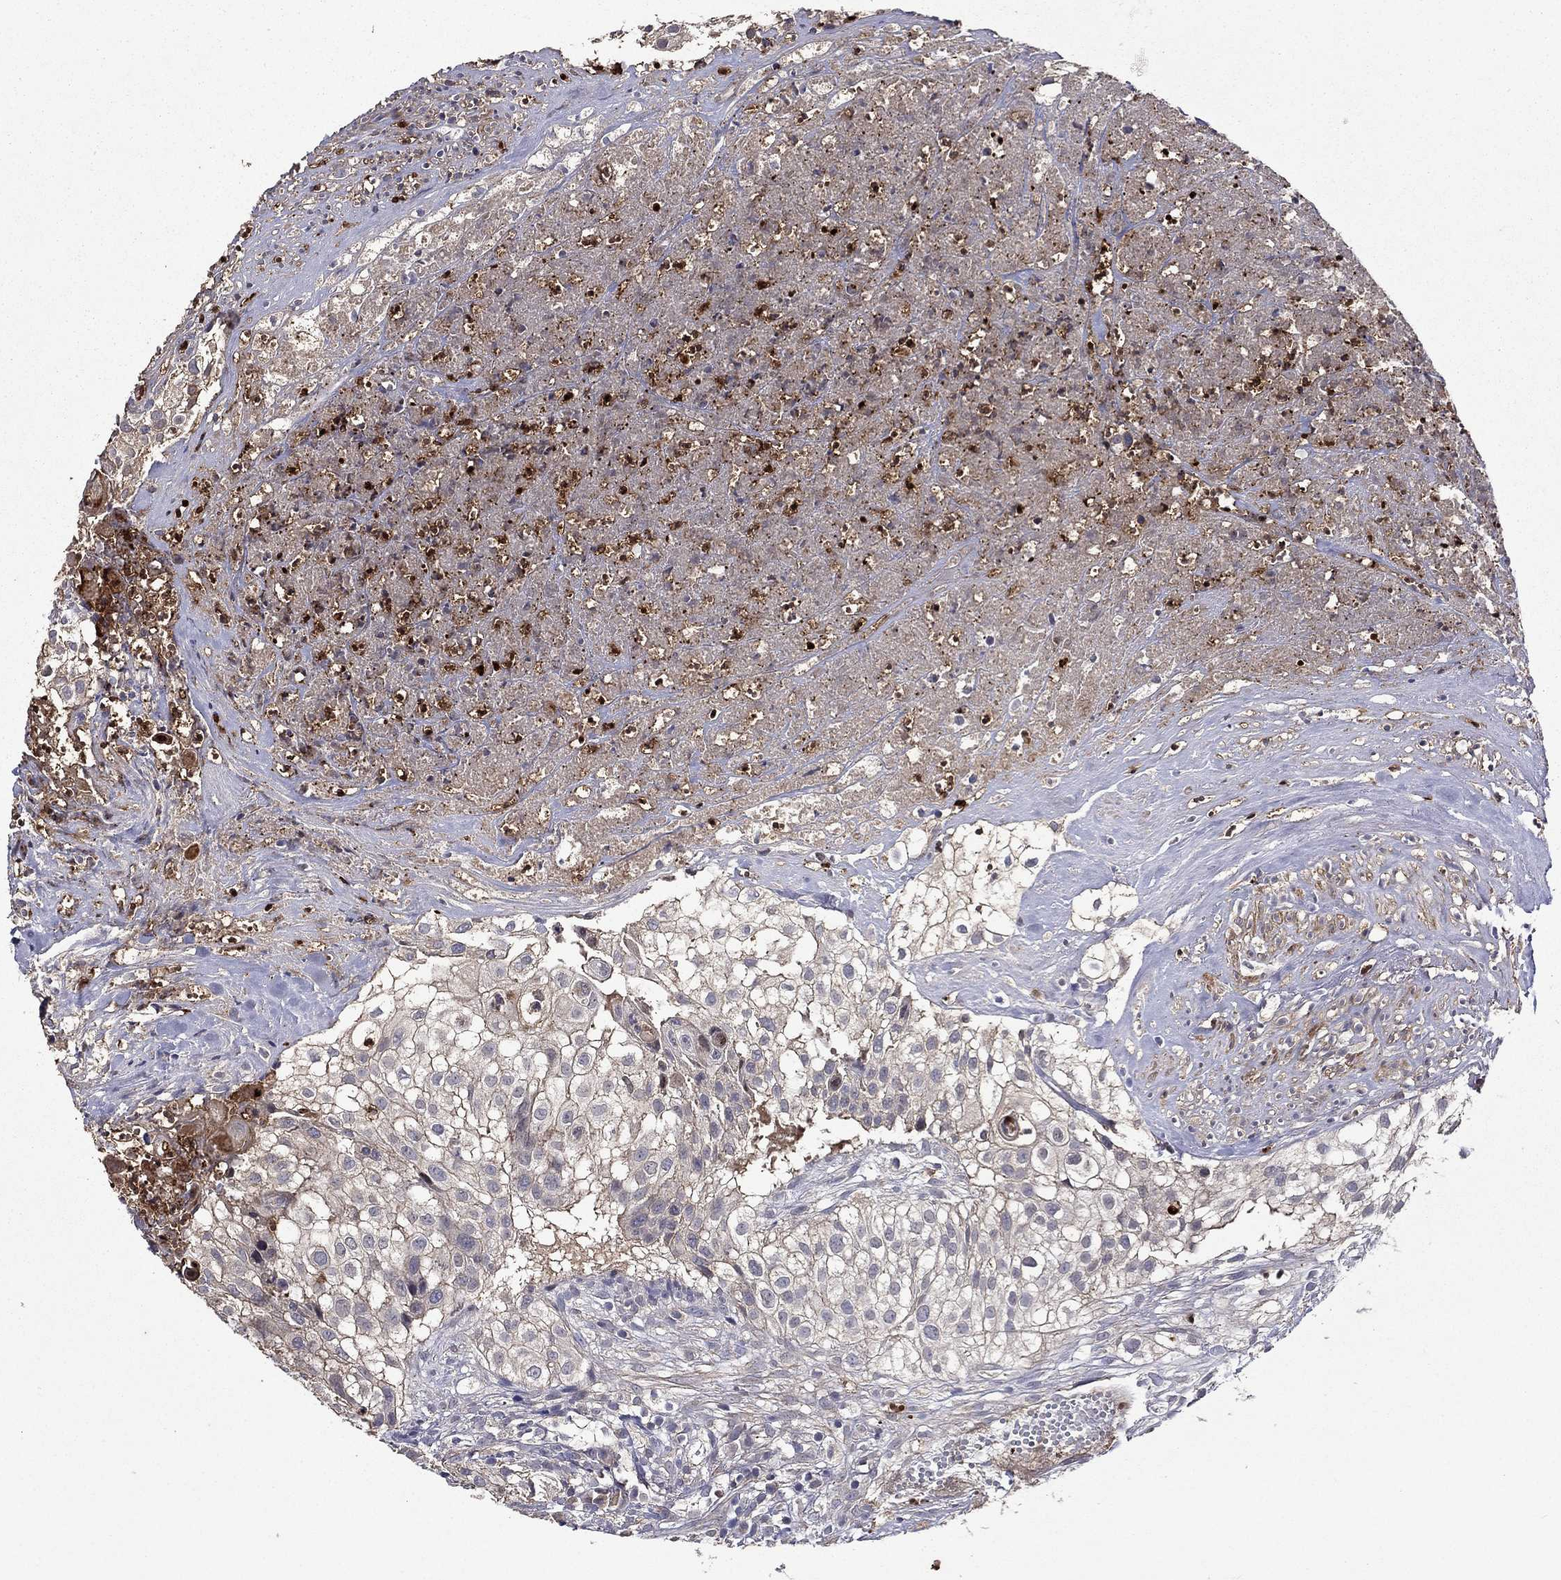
{"staining": {"intensity": "negative", "quantity": "none", "location": "none"}, "tissue": "urothelial cancer", "cell_type": "Tumor cells", "image_type": "cancer", "snomed": [{"axis": "morphology", "description": "Urothelial carcinoma, High grade"}, {"axis": "topography", "description": "Urinary bladder"}], "caption": "Immunohistochemistry image of urothelial cancer stained for a protein (brown), which displays no staining in tumor cells.", "gene": "SATB1", "patient": {"sex": "female", "age": 79}}